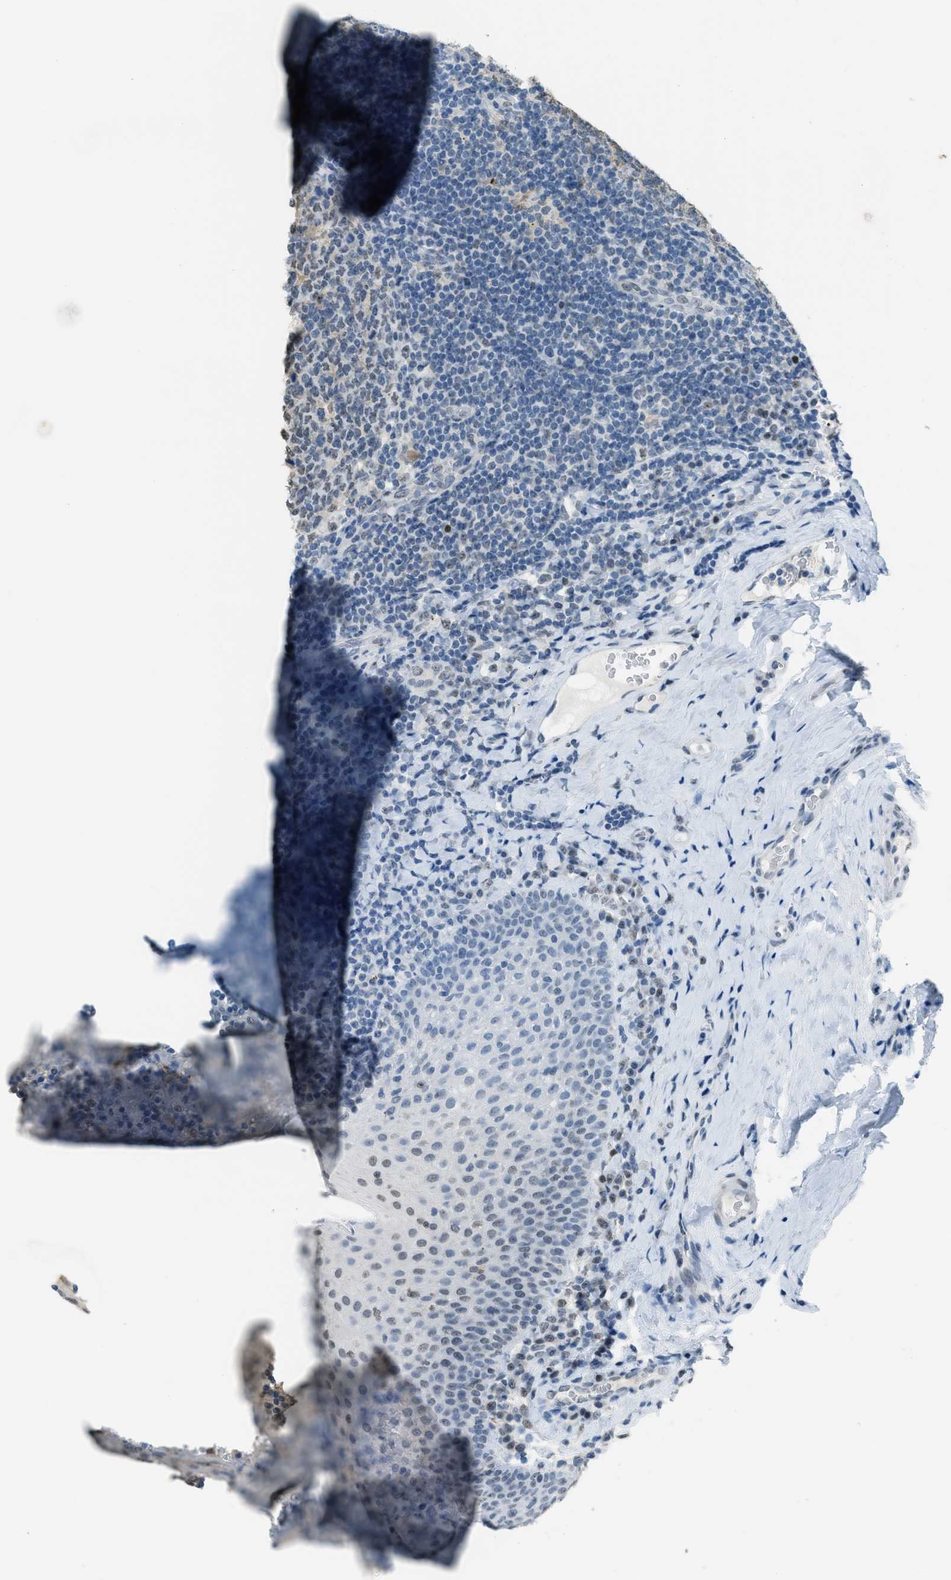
{"staining": {"intensity": "weak", "quantity": "<25%", "location": "nuclear"}, "tissue": "tonsil", "cell_type": "Germinal center cells", "image_type": "normal", "snomed": [{"axis": "morphology", "description": "Normal tissue, NOS"}, {"axis": "topography", "description": "Tonsil"}], "caption": "Immunohistochemistry photomicrograph of benign tonsil: human tonsil stained with DAB reveals no significant protein expression in germinal center cells. (Immunohistochemistry (ihc), brightfield microscopy, high magnification).", "gene": "TTC13", "patient": {"sex": "male", "age": 17}}